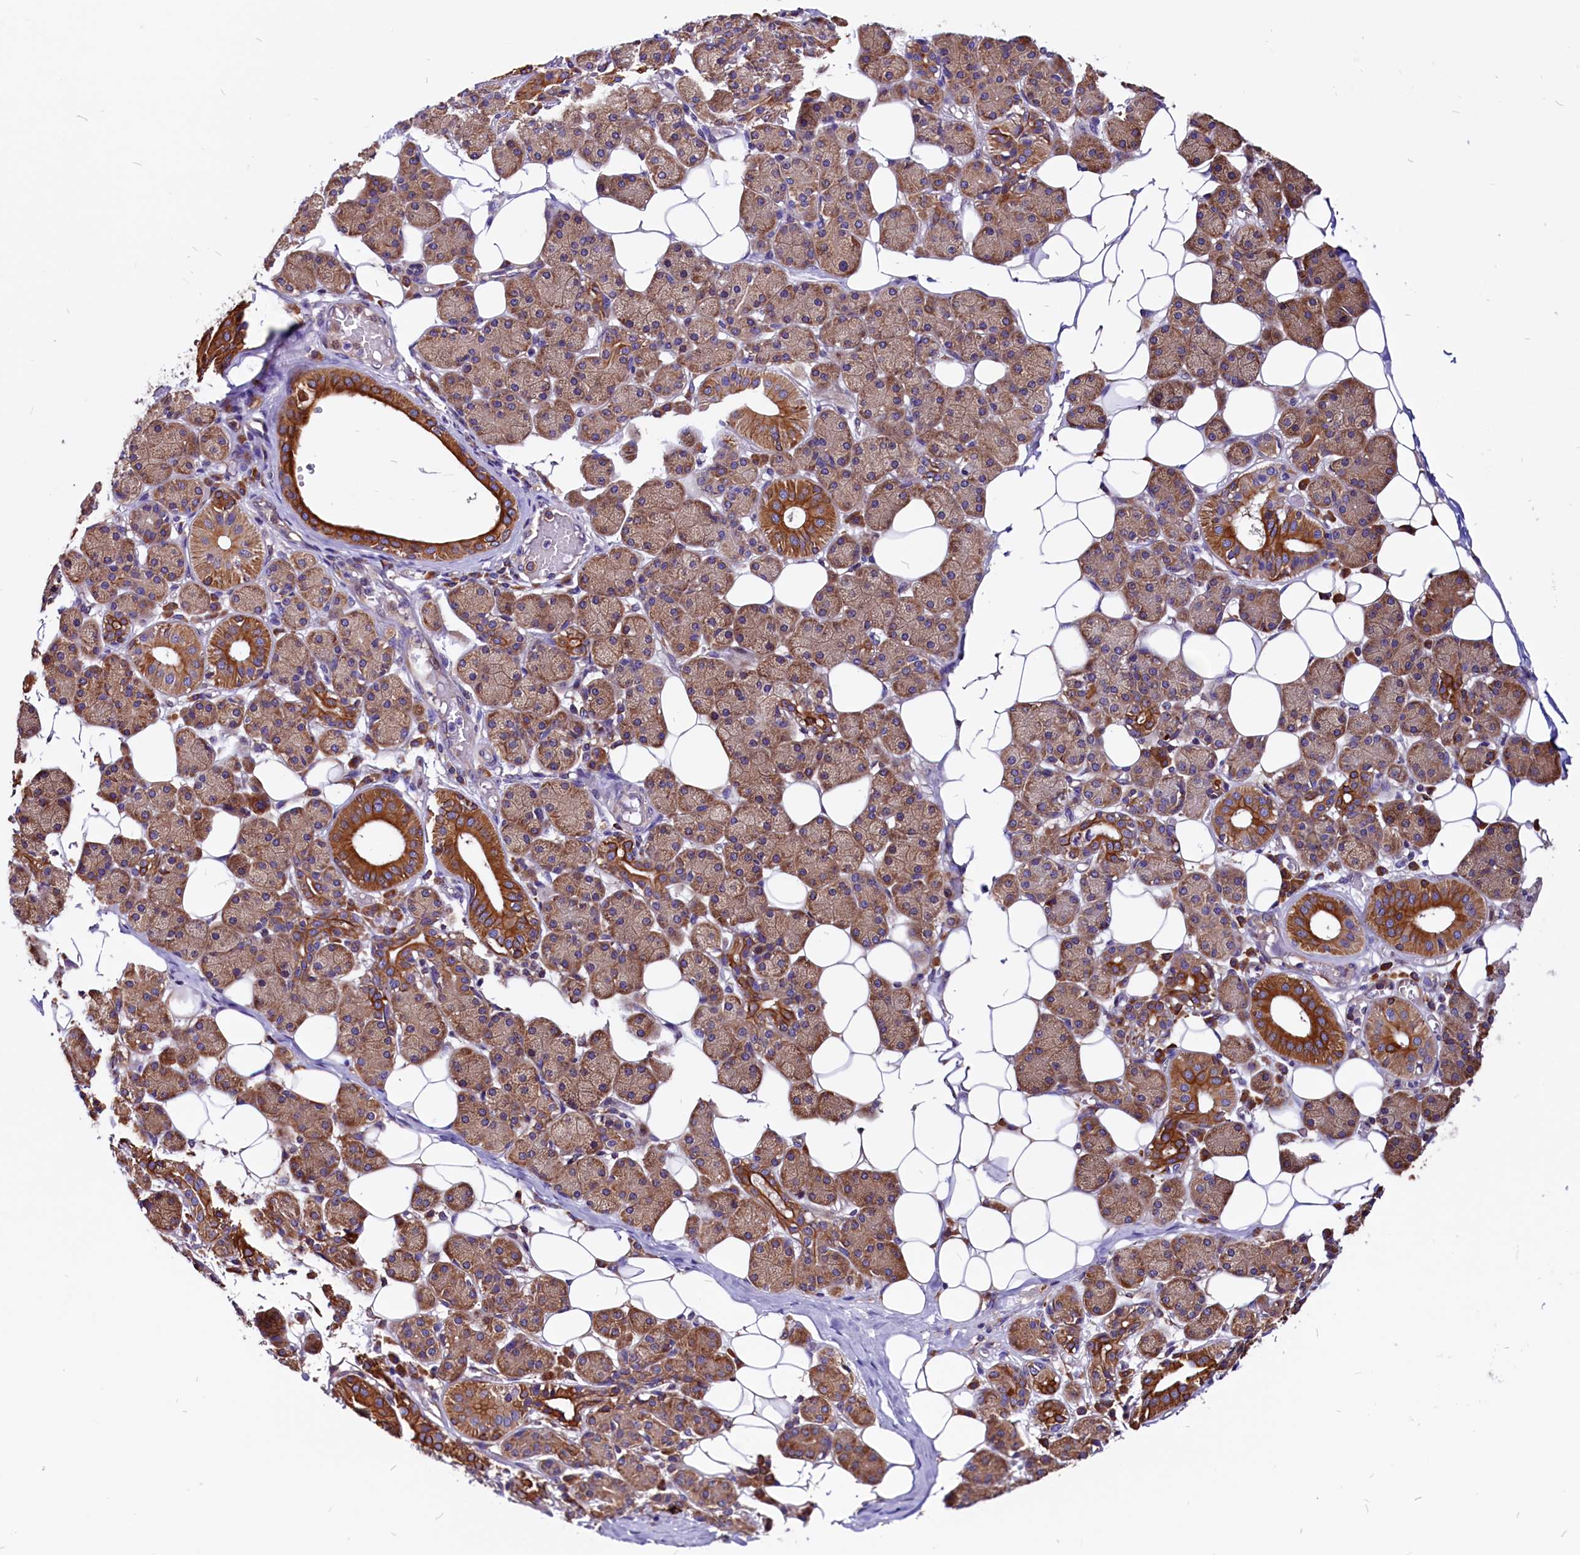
{"staining": {"intensity": "strong", "quantity": ">75%", "location": "cytoplasmic/membranous"}, "tissue": "salivary gland", "cell_type": "Glandular cells", "image_type": "normal", "snomed": [{"axis": "morphology", "description": "Normal tissue, NOS"}, {"axis": "topography", "description": "Salivary gland"}], "caption": "Brown immunohistochemical staining in normal human salivary gland displays strong cytoplasmic/membranous expression in about >75% of glandular cells.", "gene": "EIF3G", "patient": {"sex": "female", "age": 33}}